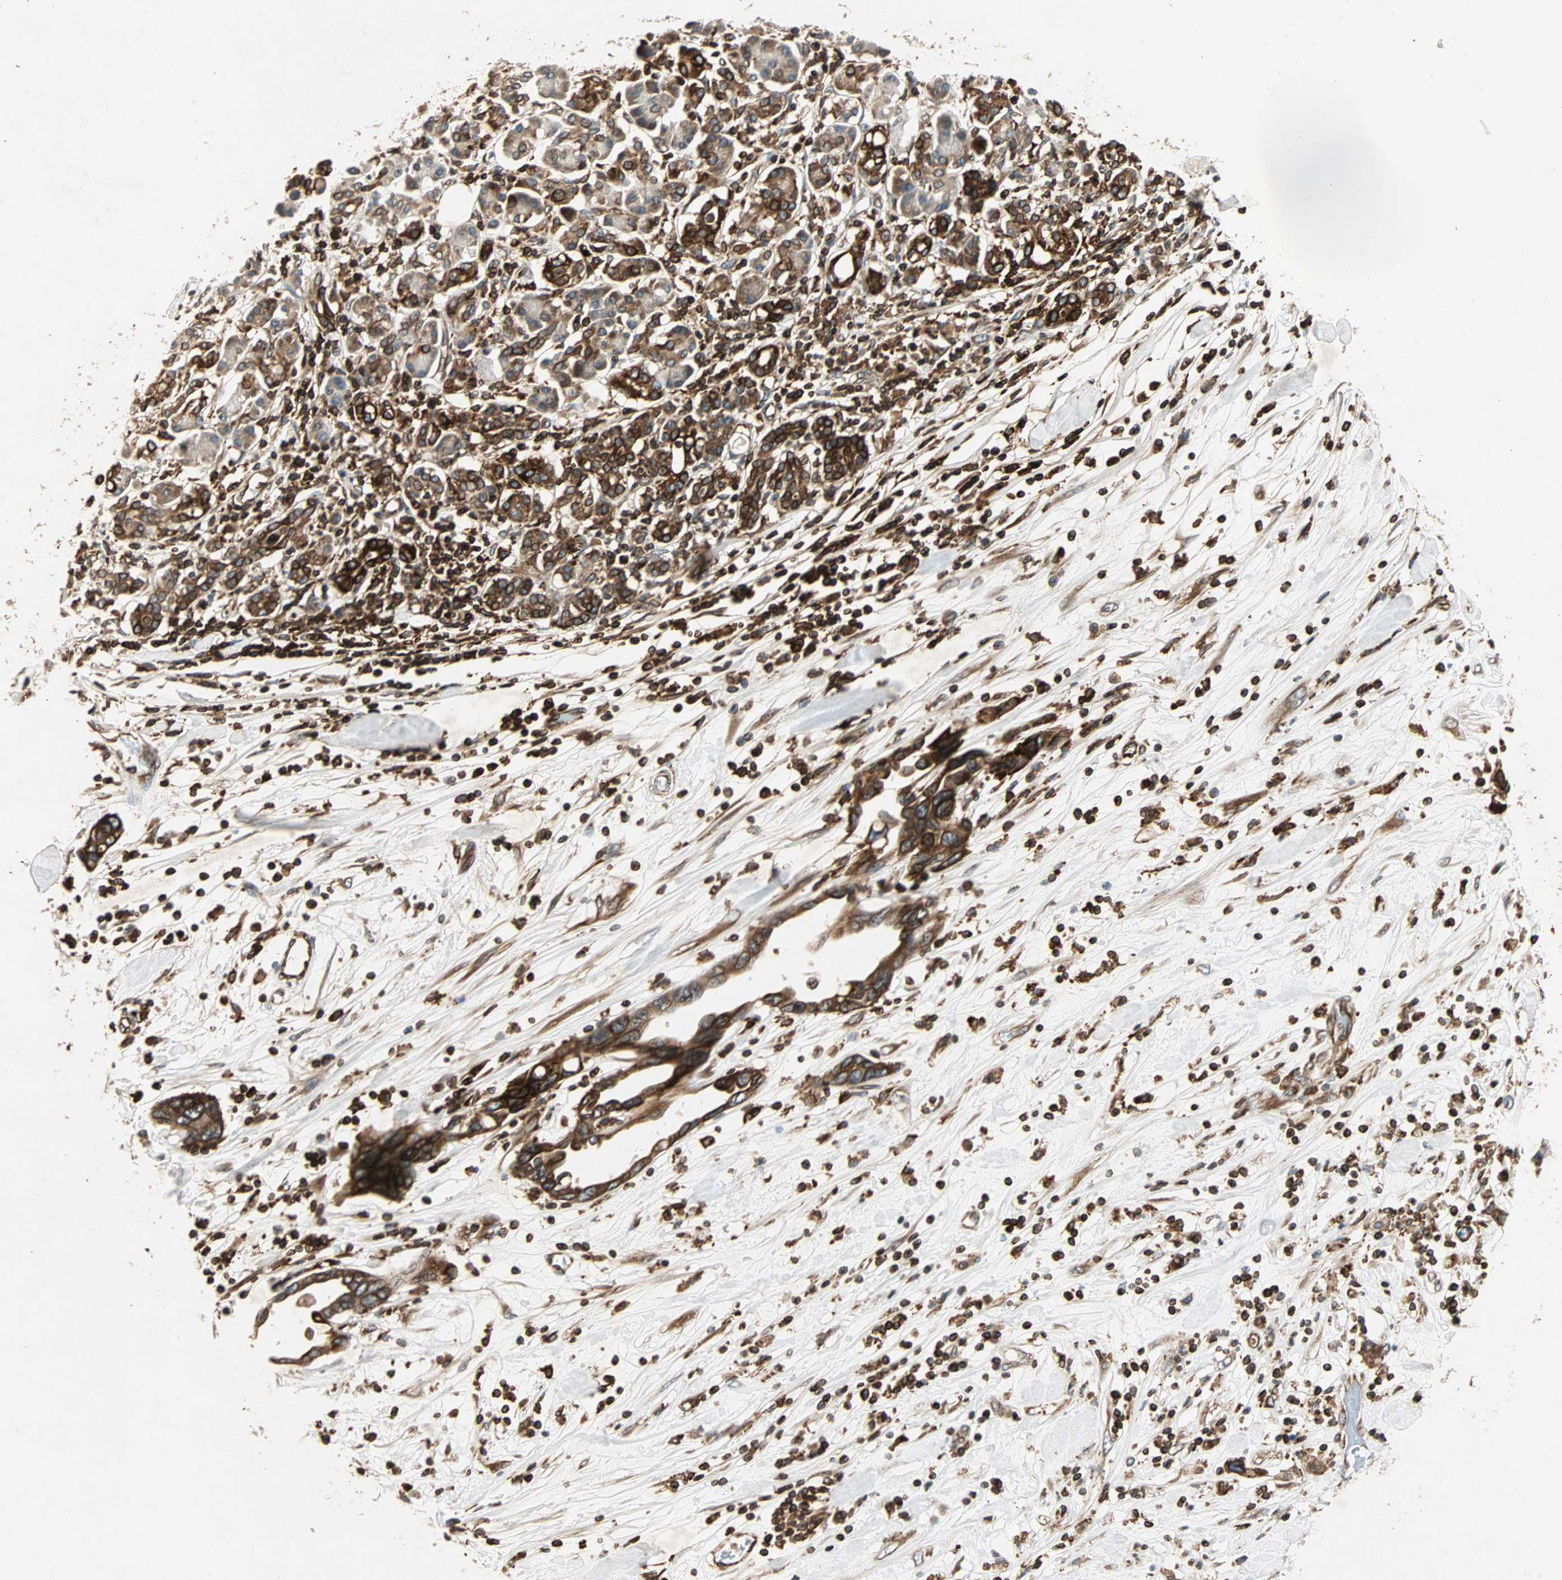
{"staining": {"intensity": "strong", "quantity": ">75%", "location": "cytoplasmic/membranous"}, "tissue": "pancreatic cancer", "cell_type": "Tumor cells", "image_type": "cancer", "snomed": [{"axis": "morphology", "description": "Adenocarcinoma, NOS"}, {"axis": "topography", "description": "Pancreas"}], "caption": "The immunohistochemical stain shows strong cytoplasmic/membranous staining in tumor cells of adenocarcinoma (pancreatic) tissue. (DAB = brown stain, brightfield microscopy at high magnification).", "gene": "TAPBP", "patient": {"sex": "female", "age": 57}}